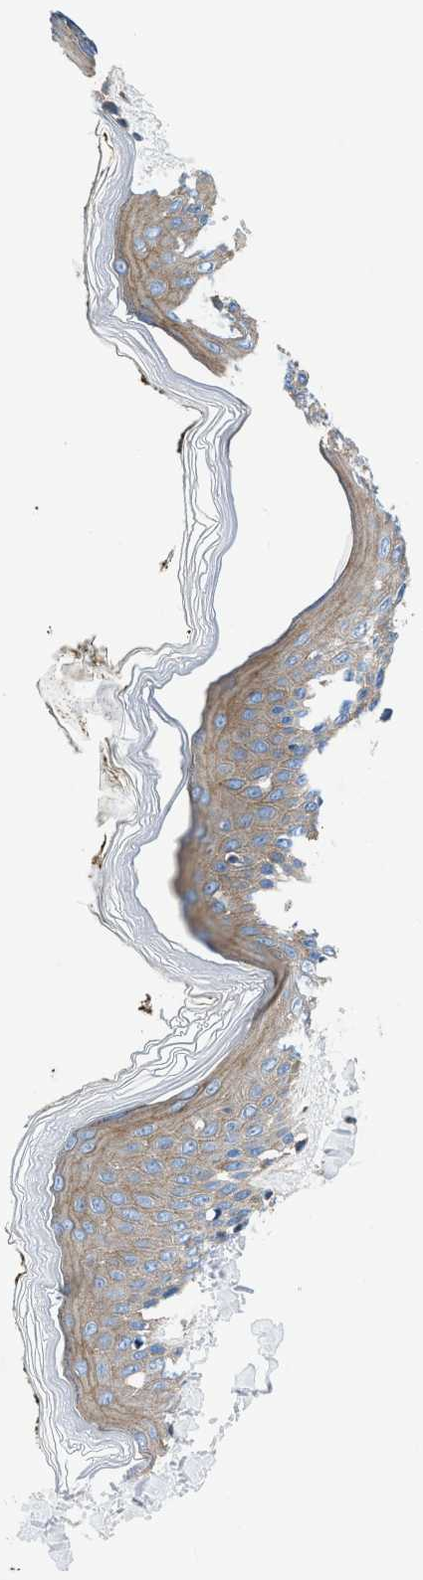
{"staining": {"intensity": "weak", "quantity": ">75%", "location": "cytoplasmic/membranous"}, "tissue": "skin", "cell_type": "Keratinocytes", "image_type": "normal", "snomed": [{"axis": "morphology", "description": "Normal tissue, NOS"}, {"axis": "topography", "description": "Skin"}], "caption": "Protein staining by immunohistochemistry shows weak cytoplasmic/membranous staining in about >75% of keratinocytes in benign skin. The staining was performed using DAB, with brown indicating positive protein expression. Nuclei are stained blue with hematoxylin.", "gene": "DMAC1", "patient": {"sex": "male", "age": 53}}